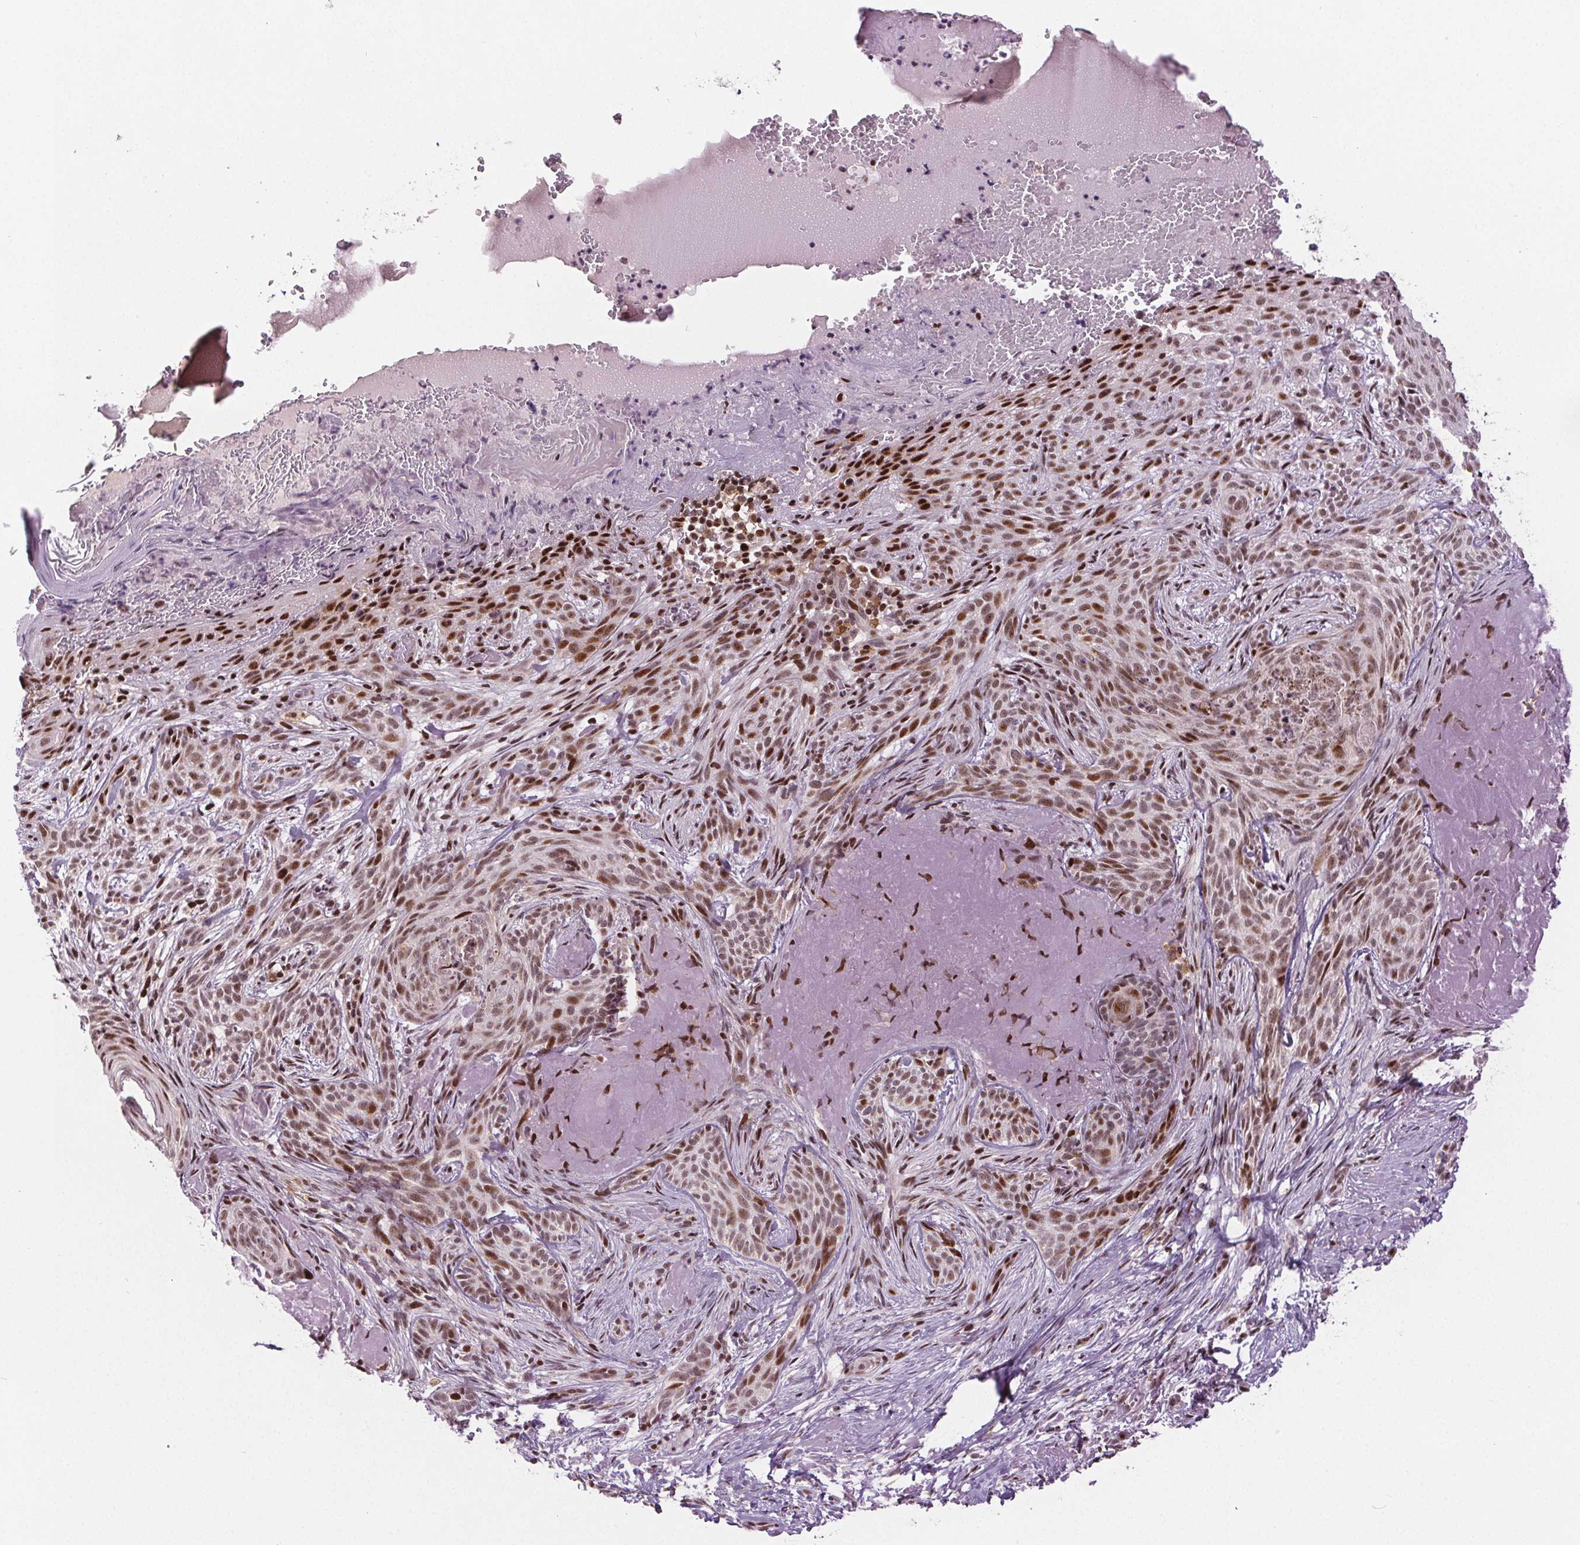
{"staining": {"intensity": "moderate", "quantity": ">75%", "location": "nuclear"}, "tissue": "skin cancer", "cell_type": "Tumor cells", "image_type": "cancer", "snomed": [{"axis": "morphology", "description": "Basal cell carcinoma"}, {"axis": "topography", "description": "Skin"}], "caption": "Approximately >75% of tumor cells in human skin cancer (basal cell carcinoma) display moderate nuclear protein staining as visualized by brown immunohistochemical staining.", "gene": "SNRNP35", "patient": {"sex": "male", "age": 84}}